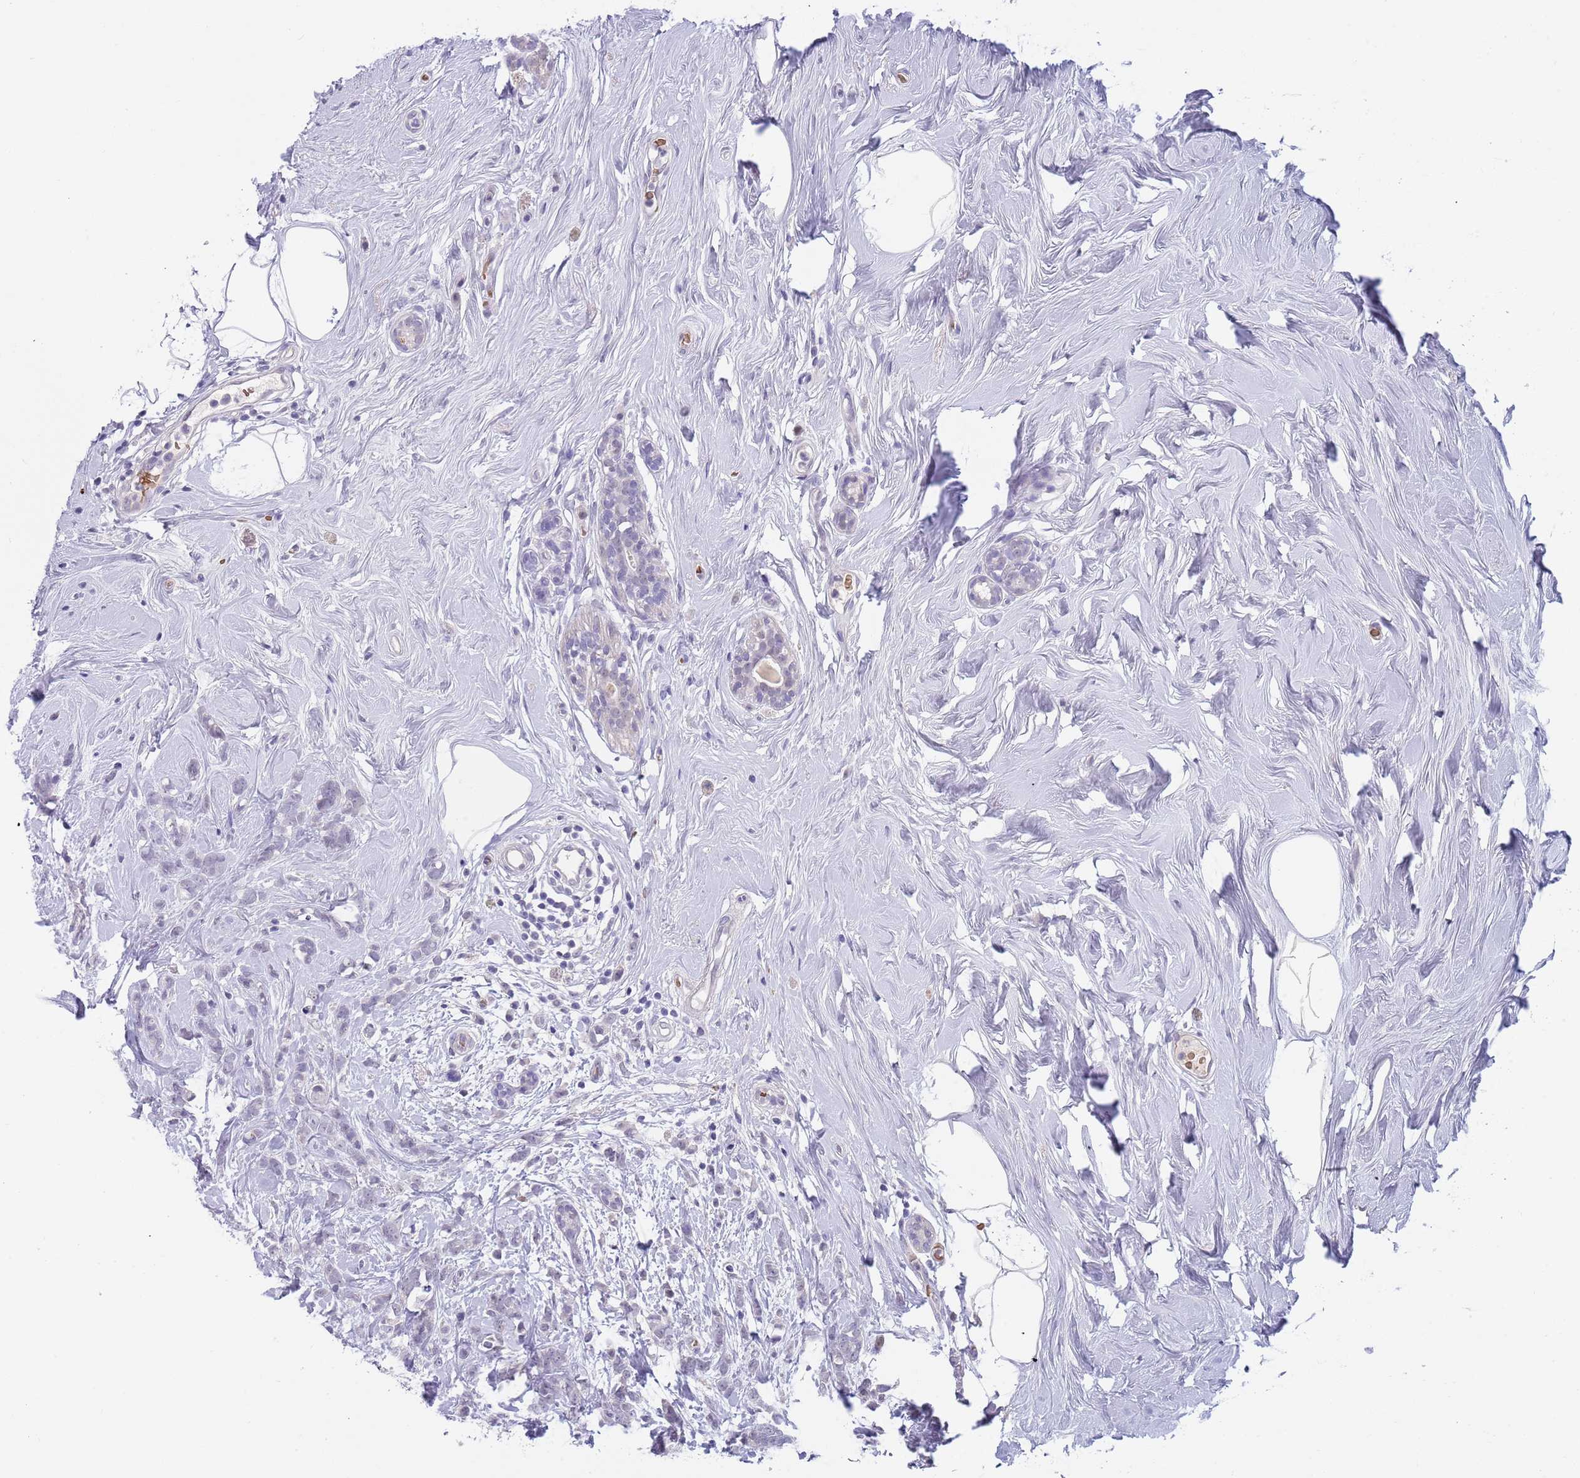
{"staining": {"intensity": "negative", "quantity": "none", "location": "none"}, "tissue": "breast cancer", "cell_type": "Tumor cells", "image_type": "cancer", "snomed": [{"axis": "morphology", "description": "Lobular carcinoma"}, {"axis": "topography", "description": "Breast"}], "caption": "High power microscopy histopathology image of an immunohistochemistry photomicrograph of breast cancer, revealing no significant expression in tumor cells.", "gene": "LYPD6B", "patient": {"sex": "female", "age": 58}}